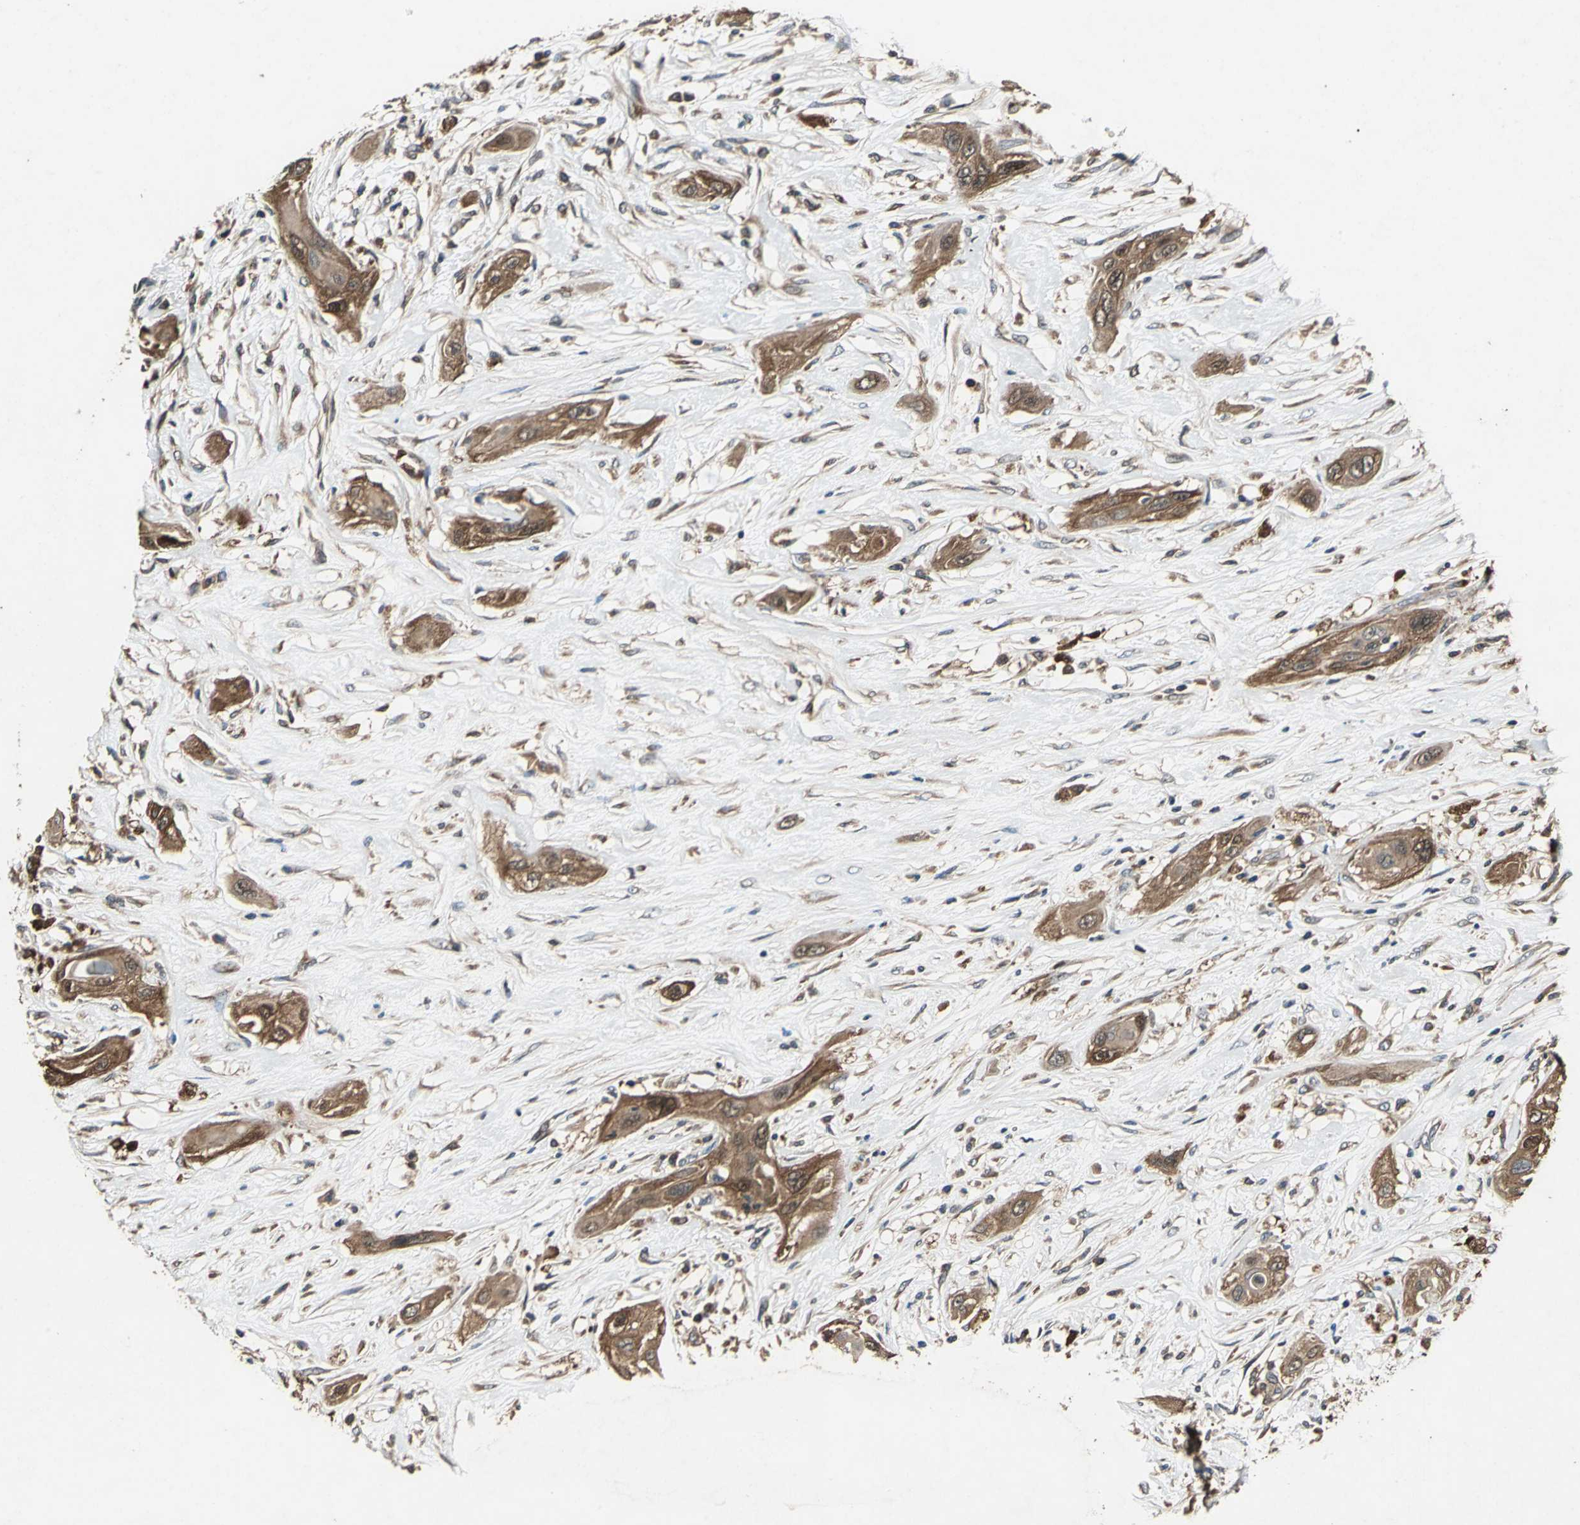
{"staining": {"intensity": "strong", "quantity": ">75%", "location": "cytoplasmic/membranous"}, "tissue": "lung cancer", "cell_type": "Tumor cells", "image_type": "cancer", "snomed": [{"axis": "morphology", "description": "Squamous cell carcinoma, NOS"}, {"axis": "topography", "description": "Lung"}], "caption": "A brown stain highlights strong cytoplasmic/membranous staining of a protein in human lung cancer (squamous cell carcinoma) tumor cells. (IHC, brightfield microscopy, high magnification).", "gene": "CAPN1", "patient": {"sex": "female", "age": 47}}